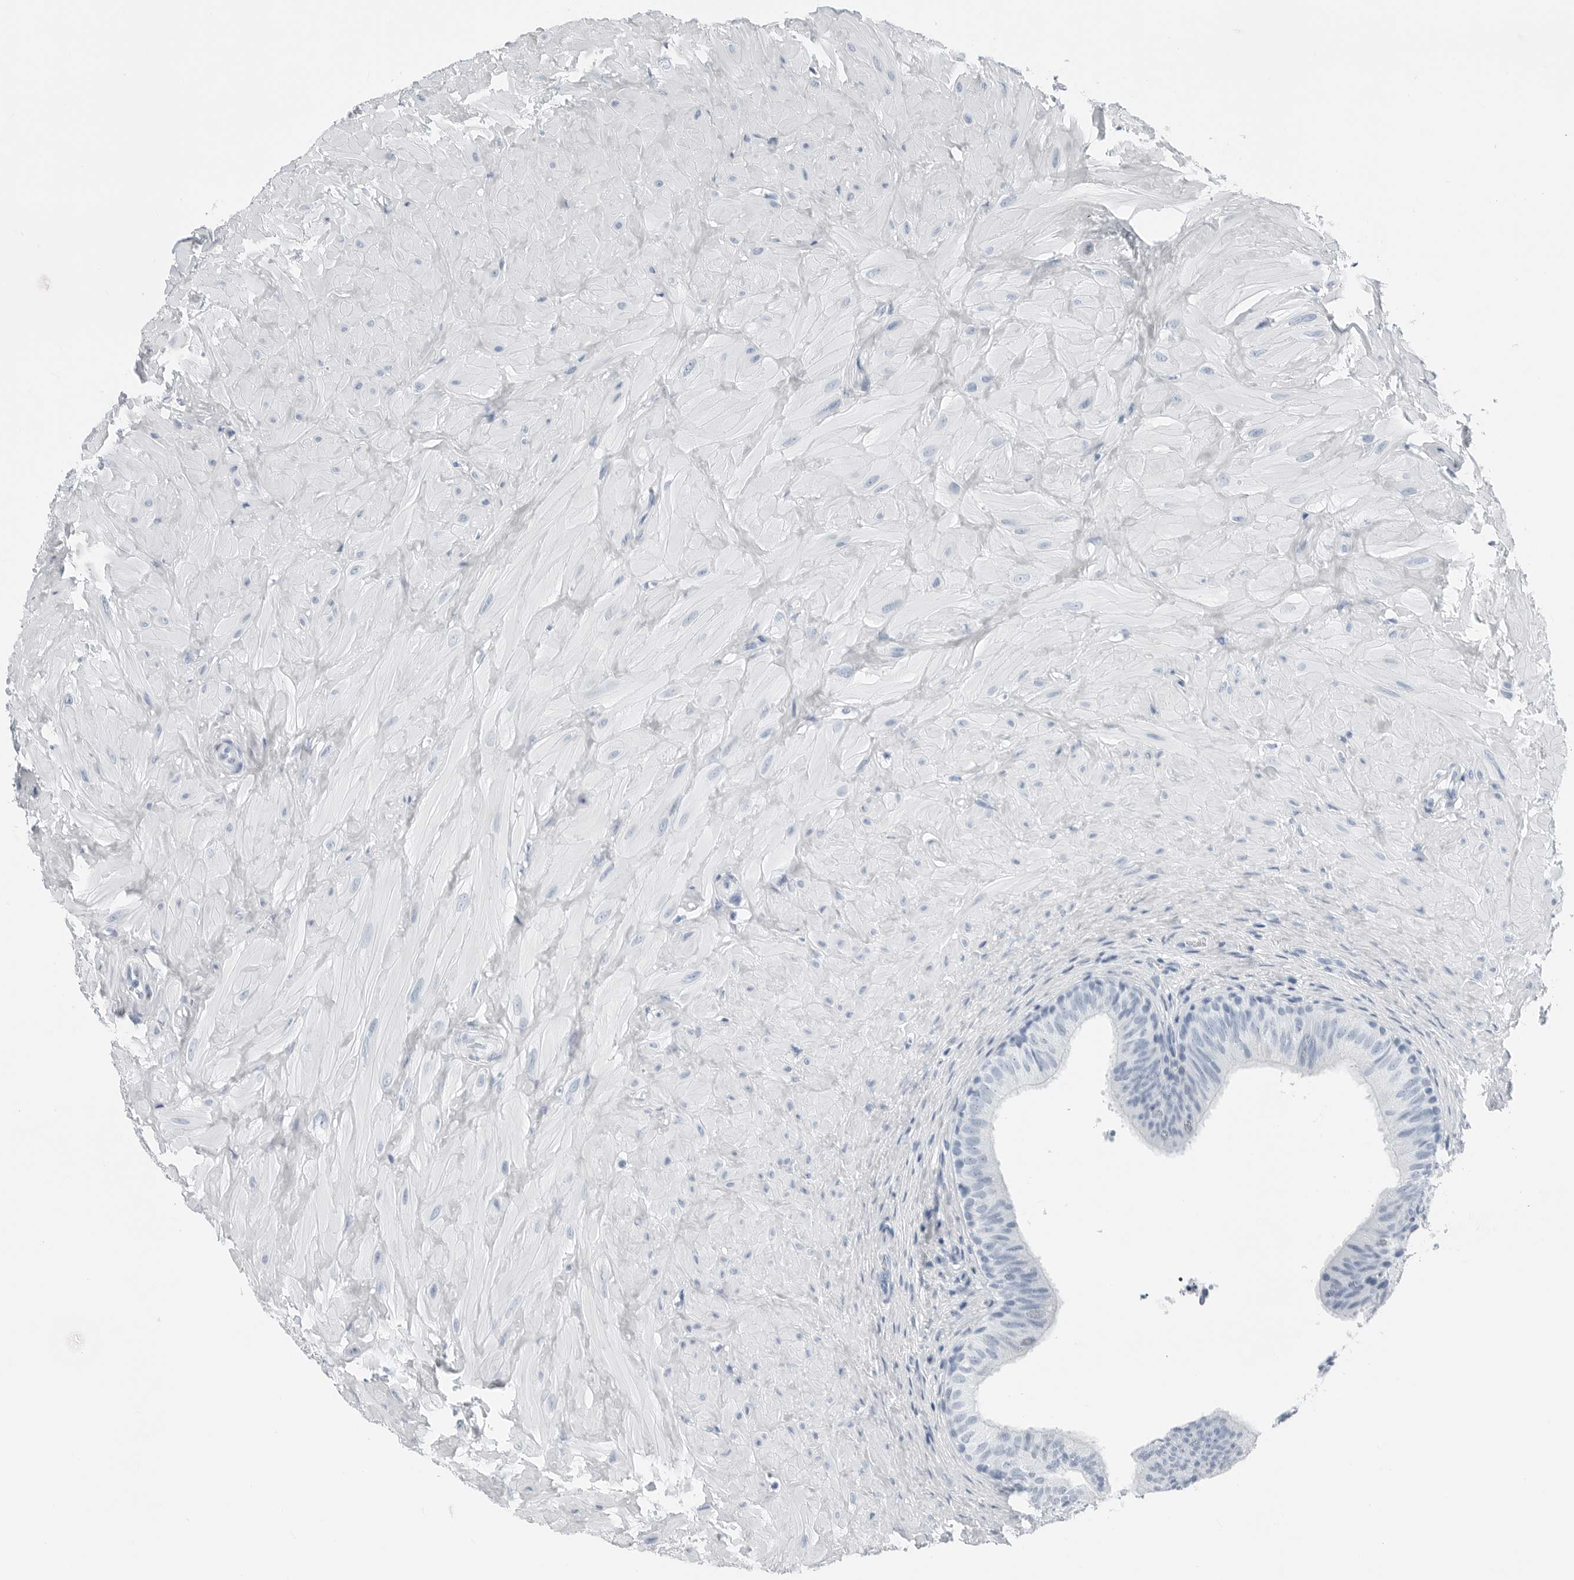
{"staining": {"intensity": "negative", "quantity": "none", "location": "none"}, "tissue": "epididymis", "cell_type": "Glandular cells", "image_type": "normal", "snomed": [{"axis": "morphology", "description": "Normal tissue, NOS"}, {"axis": "topography", "description": "Soft tissue"}, {"axis": "topography", "description": "Epididymis"}], "caption": "Glandular cells show no significant expression in unremarkable epididymis.", "gene": "SLPI", "patient": {"sex": "male", "age": 26}}